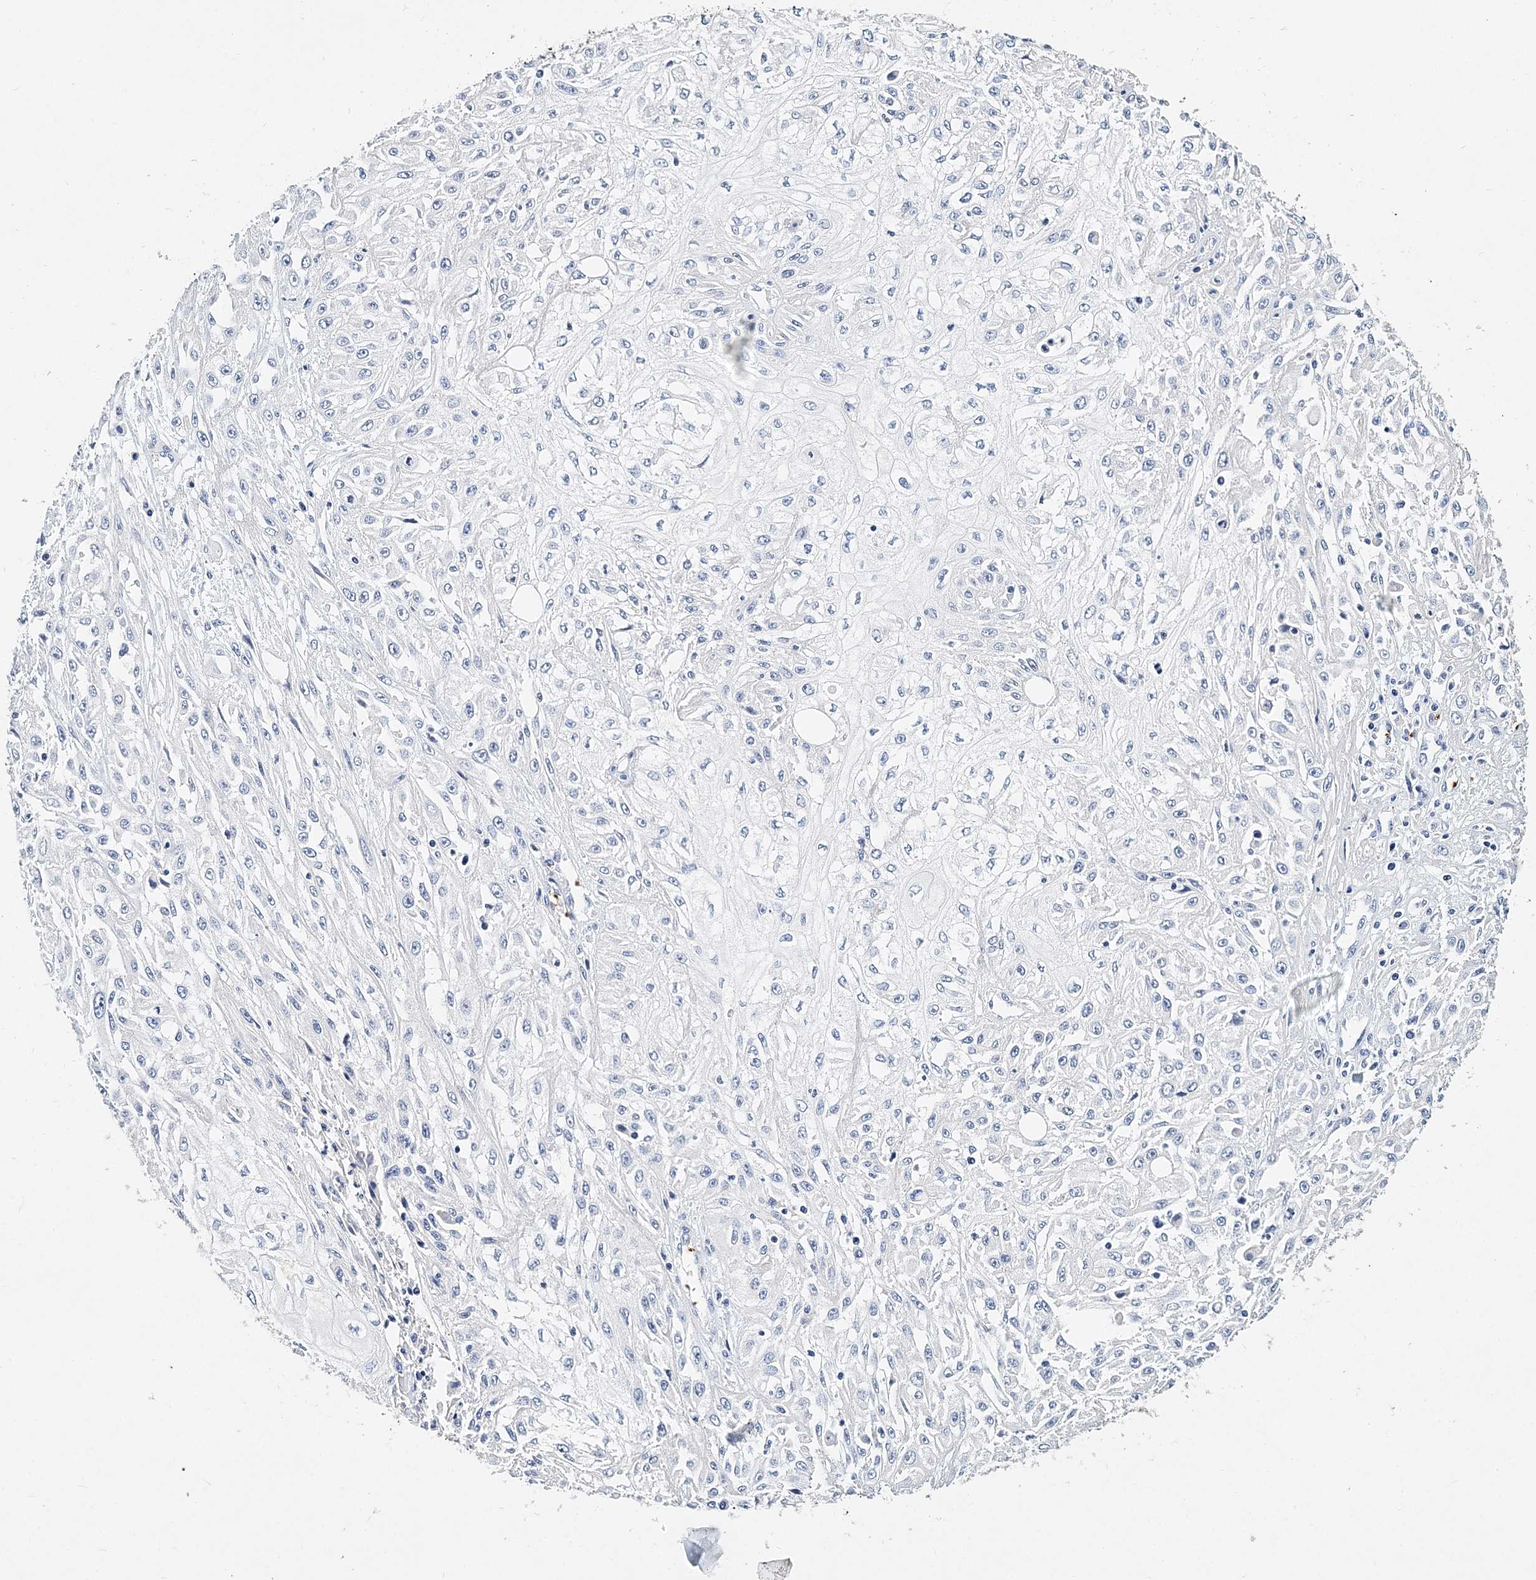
{"staining": {"intensity": "negative", "quantity": "none", "location": "none"}, "tissue": "skin cancer", "cell_type": "Tumor cells", "image_type": "cancer", "snomed": [{"axis": "morphology", "description": "Squamous cell carcinoma, NOS"}, {"axis": "morphology", "description": "Squamous cell carcinoma, metastatic, NOS"}, {"axis": "topography", "description": "Skin"}, {"axis": "topography", "description": "Lymph node"}], "caption": "The micrograph demonstrates no staining of tumor cells in skin cancer.", "gene": "ITGA2B", "patient": {"sex": "male", "age": 75}}